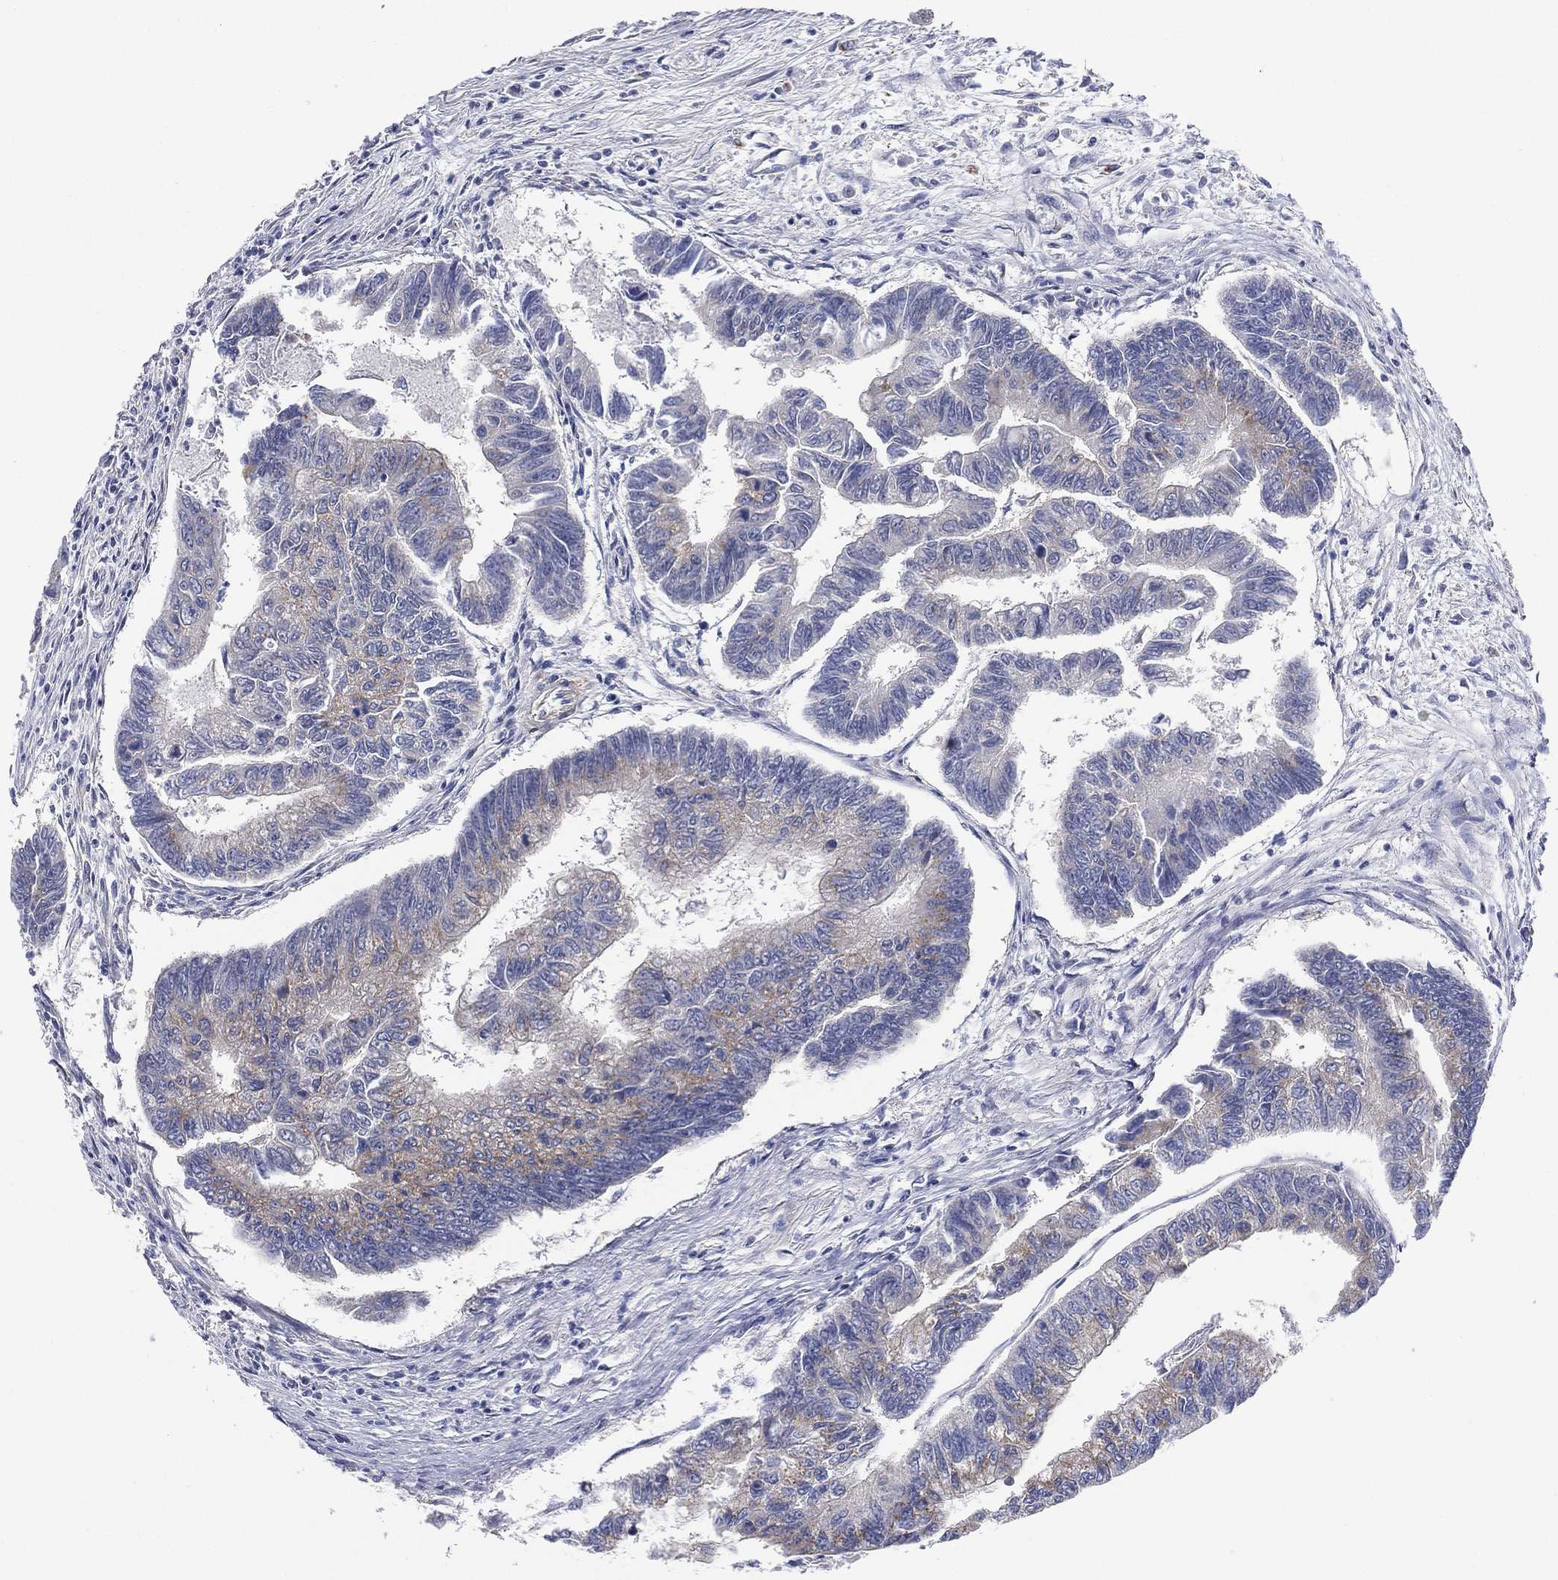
{"staining": {"intensity": "weak", "quantity": "<25%", "location": "cytoplasmic/membranous"}, "tissue": "colorectal cancer", "cell_type": "Tumor cells", "image_type": "cancer", "snomed": [{"axis": "morphology", "description": "Adenocarcinoma, NOS"}, {"axis": "topography", "description": "Colon"}], "caption": "Immunohistochemical staining of human colorectal cancer shows no significant staining in tumor cells.", "gene": "ATP8A2", "patient": {"sex": "female", "age": 65}}